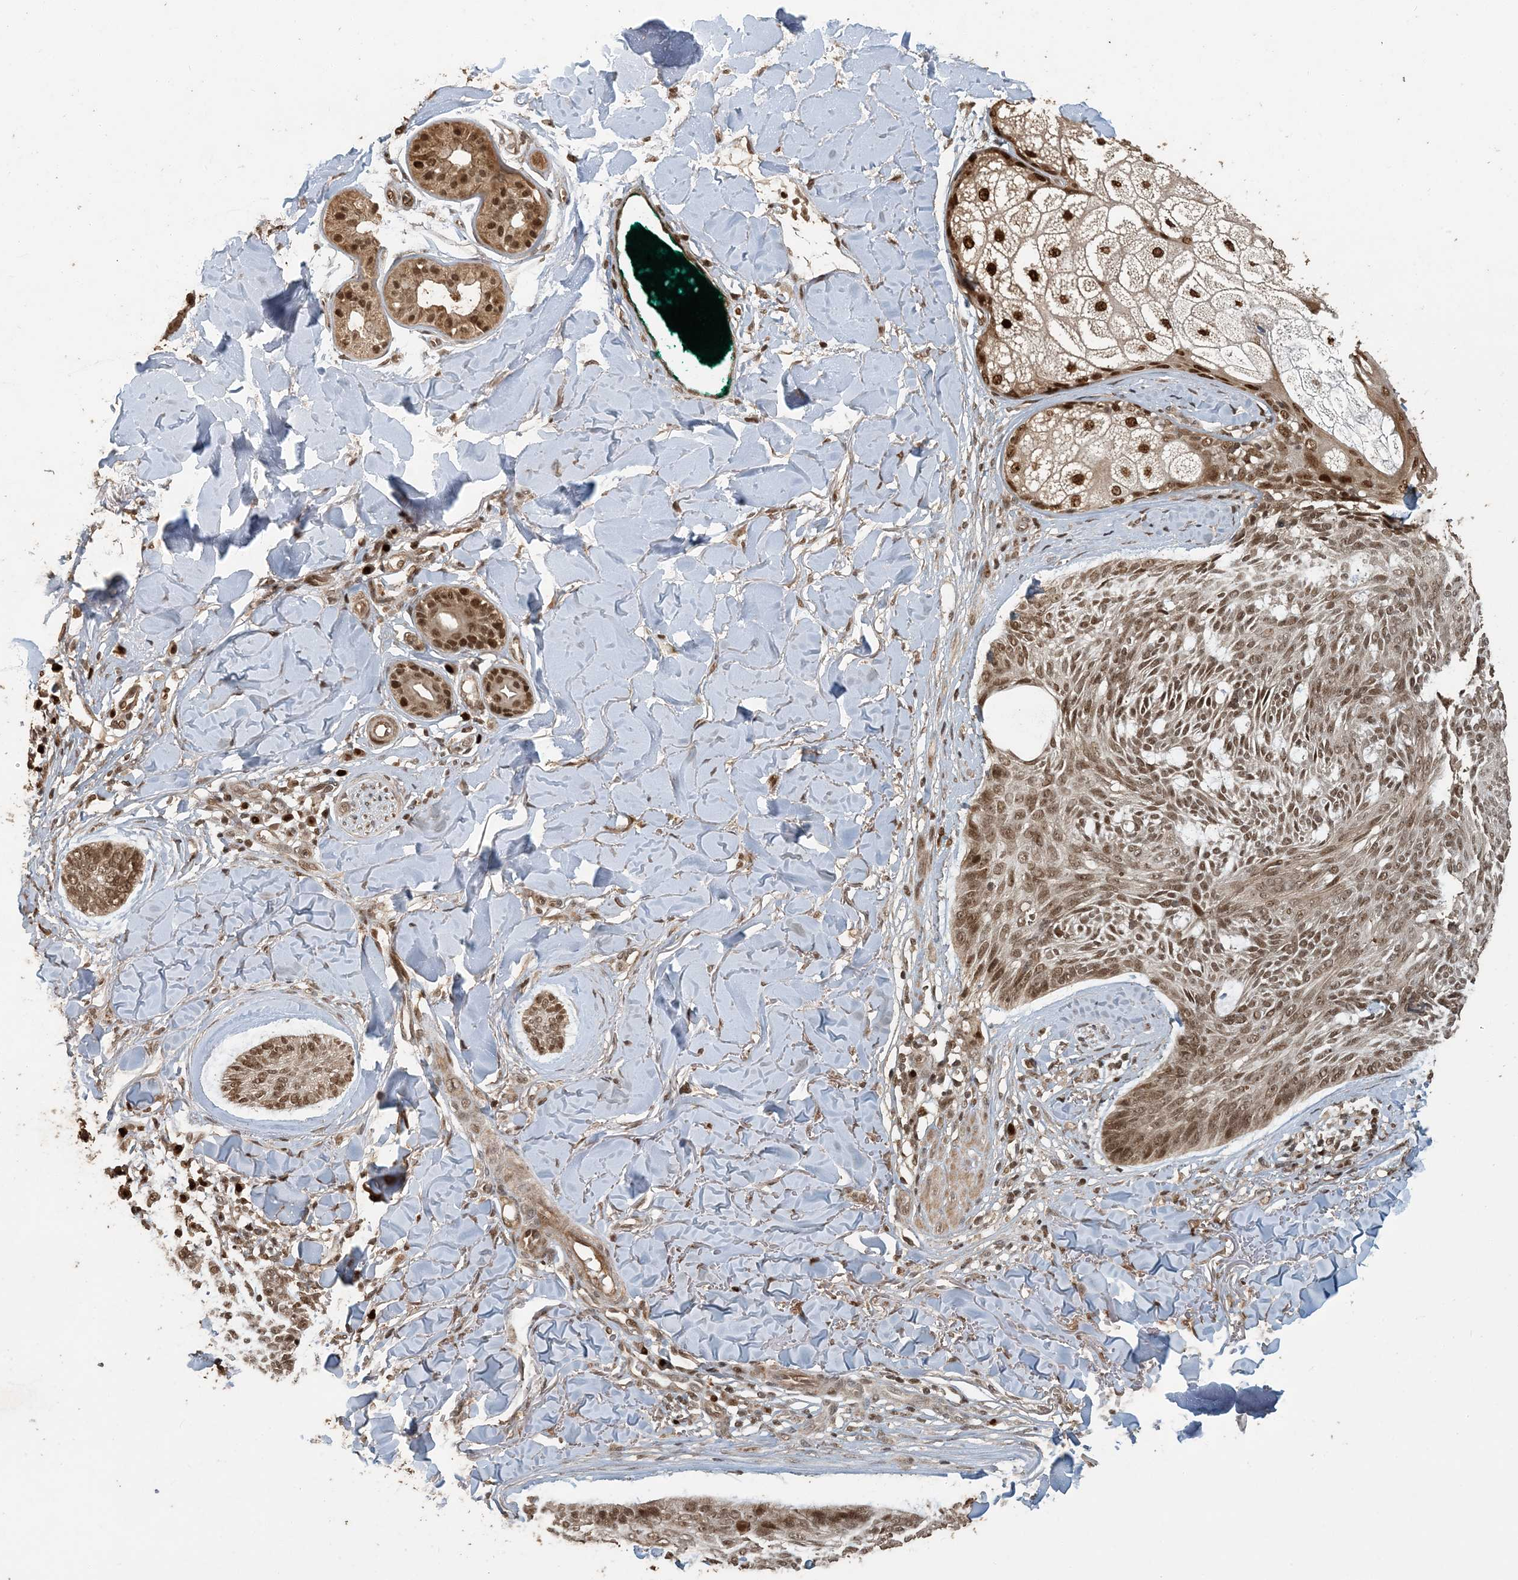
{"staining": {"intensity": "moderate", "quantity": ">75%", "location": "nuclear"}, "tissue": "skin cancer", "cell_type": "Tumor cells", "image_type": "cancer", "snomed": [{"axis": "morphology", "description": "Basal cell carcinoma"}, {"axis": "topography", "description": "Skin"}], "caption": "Skin basal cell carcinoma tissue shows moderate nuclear expression in approximately >75% of tumor cells", "gene": "ATP13A2", "patient": {"sex": "male", "age": 43}}